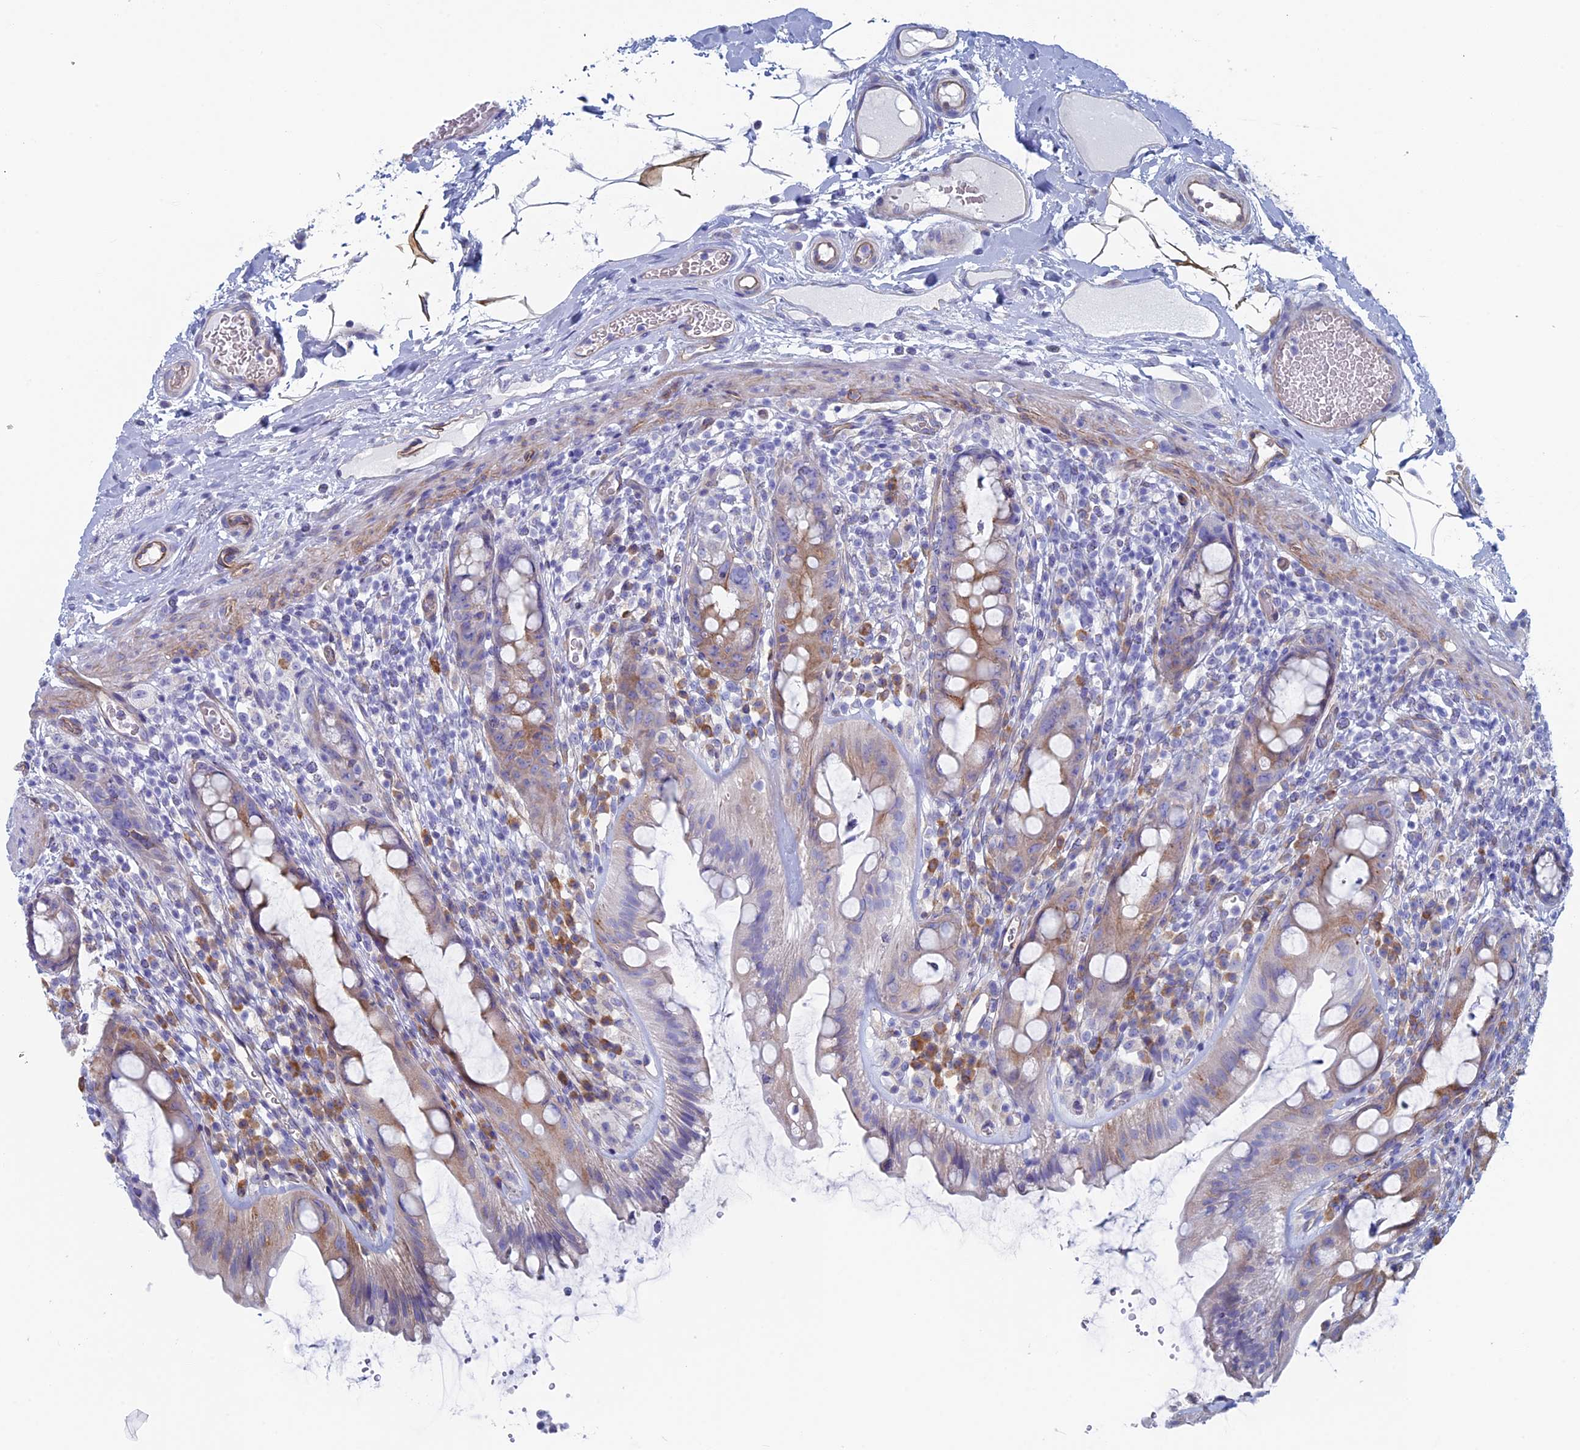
{"staining": {"intensity": "weak", "quantity": "25%-75%", "location": "cytoplasmic/membranous"}, "tissue": "rectum", "cell_type": "Glandular cells", "image_type": "normal", "snomed": [{"axis": "morphology", "description": "Normal tissue, NOS"}, {"axis": "topography", "description": "Rectum"}], "caption": "Rectum stained with immunohistochemistry (IHC) demonstrates weak cytoplasmic/membranous staining in approximately 25%-75% of glandular cells.", "gene": "MAGEB6", "patient": {"sex": "female", "age": 57}}